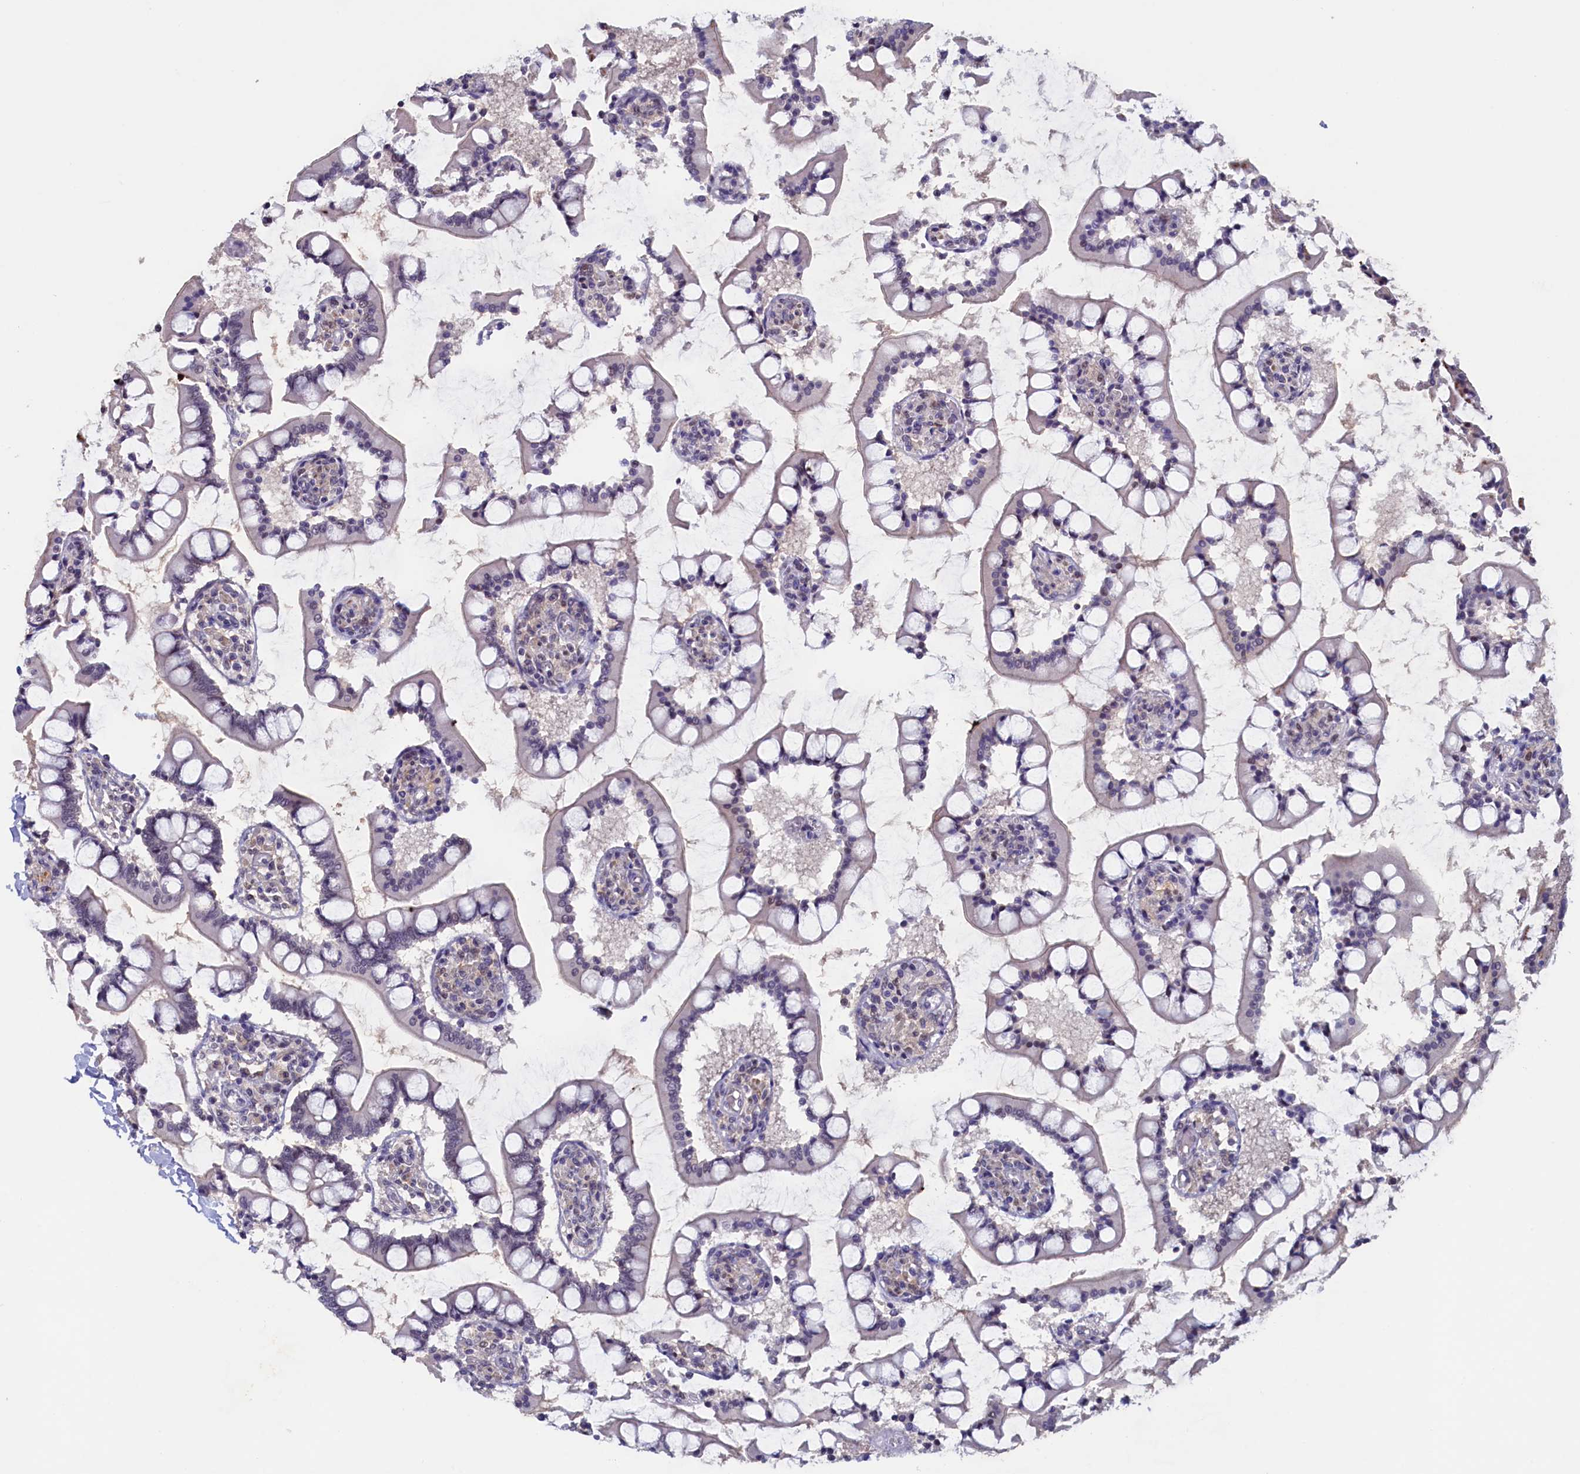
{"staining": {"intensity": "weak", "quantity": "25%-75%", "location": "cytoplasmic/membranous,nuclear"}, "tissue": "small intestine", "cell_type": "Glandular cells", "image_type": "normal", "snomed": [{"axis": "morphology", "description": "Normal tissue, NOS"}, {"axis": "topography", "description": "Small intestine"}], "caption": "Immunohistochemistry (IHC) (DAB (3,3'-diaminobenzidine)) staining of unremarkable small intestine reveals weak cytoplasmic/membranous,nuclear protein positivity in approximately 25%-75% of glandular cells. (DAB (3,3'-diaminobenzidine) = brown stain, brightfield microscopy at high magnification).", "gene": "PACSIN3", "patient": {"sex": "male", "age": 52}}